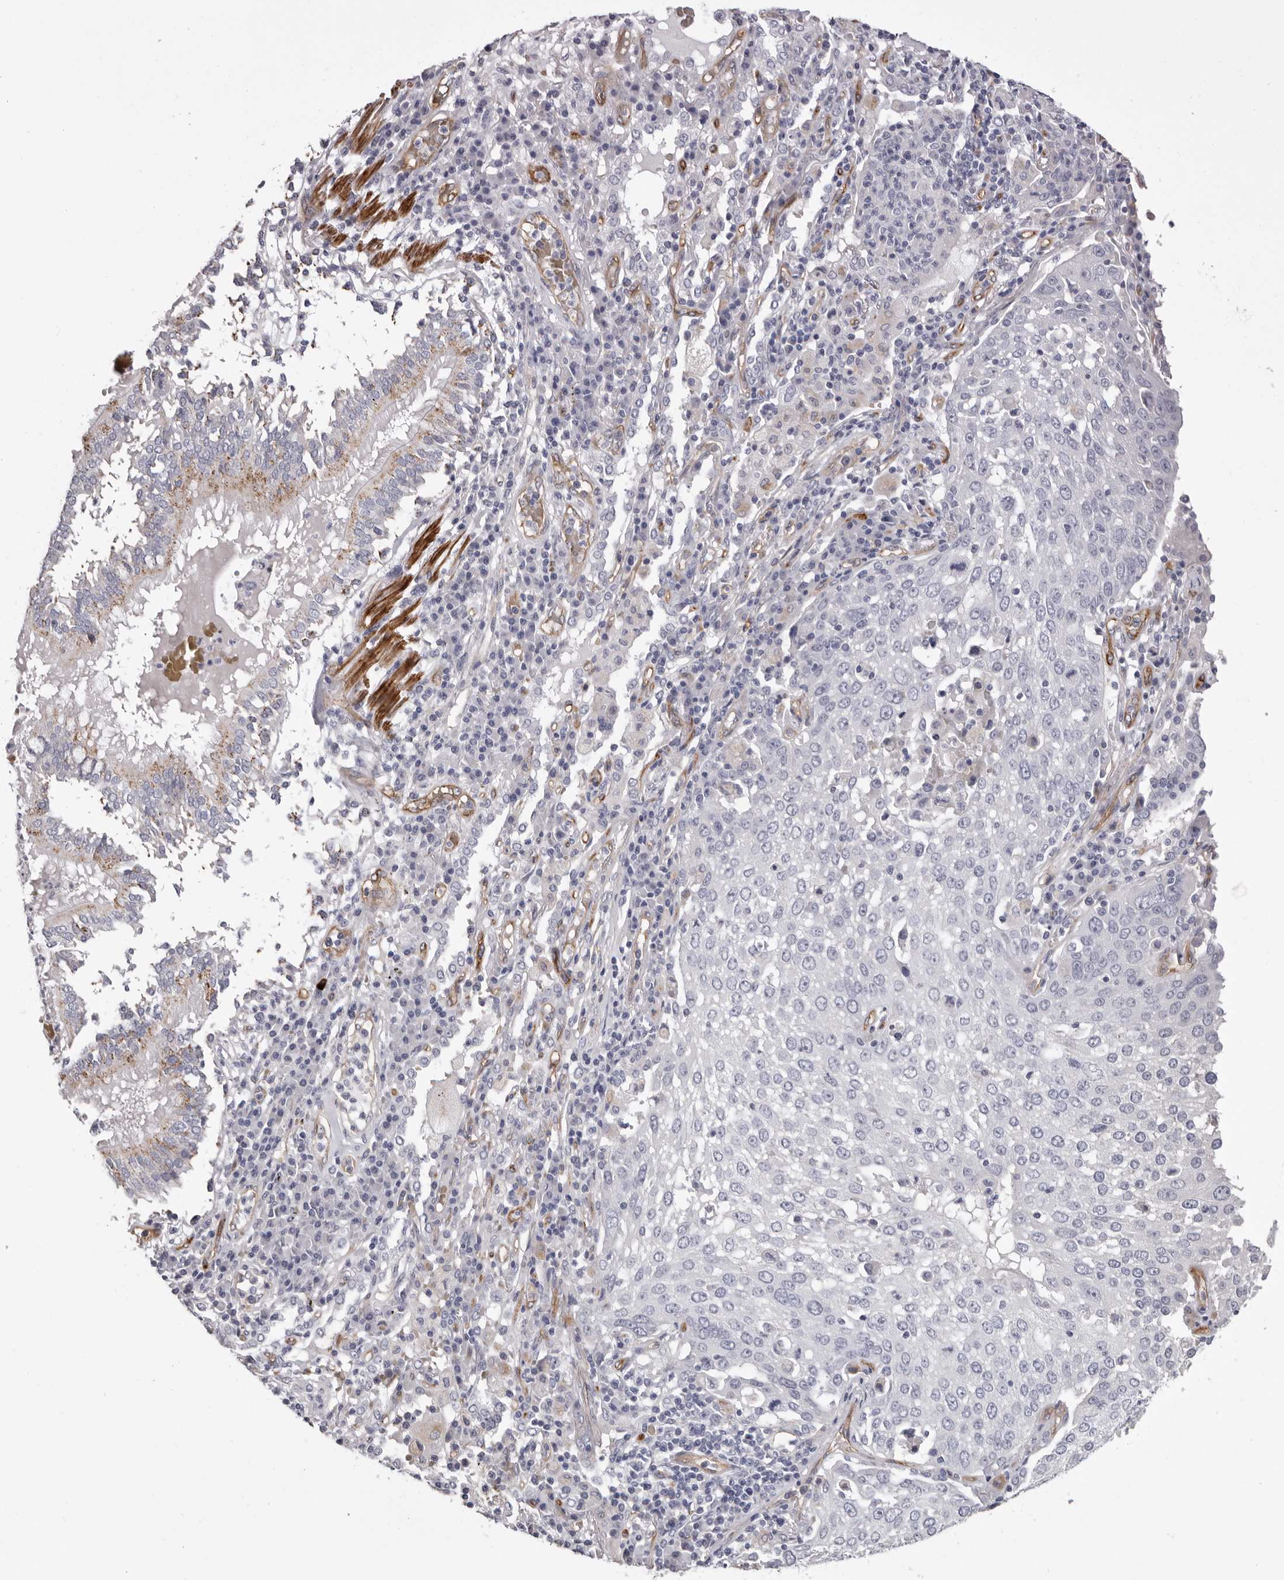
{"staining": {"intensity": "negative", "quantity": "none", "location": "none"}, "tissue": "lung cancer", "cell_type": "Tumor cells", "image_type": "cancer", "snomed": [{"axis": "morphology", "description": "Squamous cell carcinoma, NOS"}, {"axis": "topography", "description": "Lung"}], "caption": "There is no significant staining in tumor cells of lung cancer (squamous cell carcinoma). Nuclei are stained in blue.", "gene": "ADGRL4", "patient": {"sex": "male", "age": 65}}